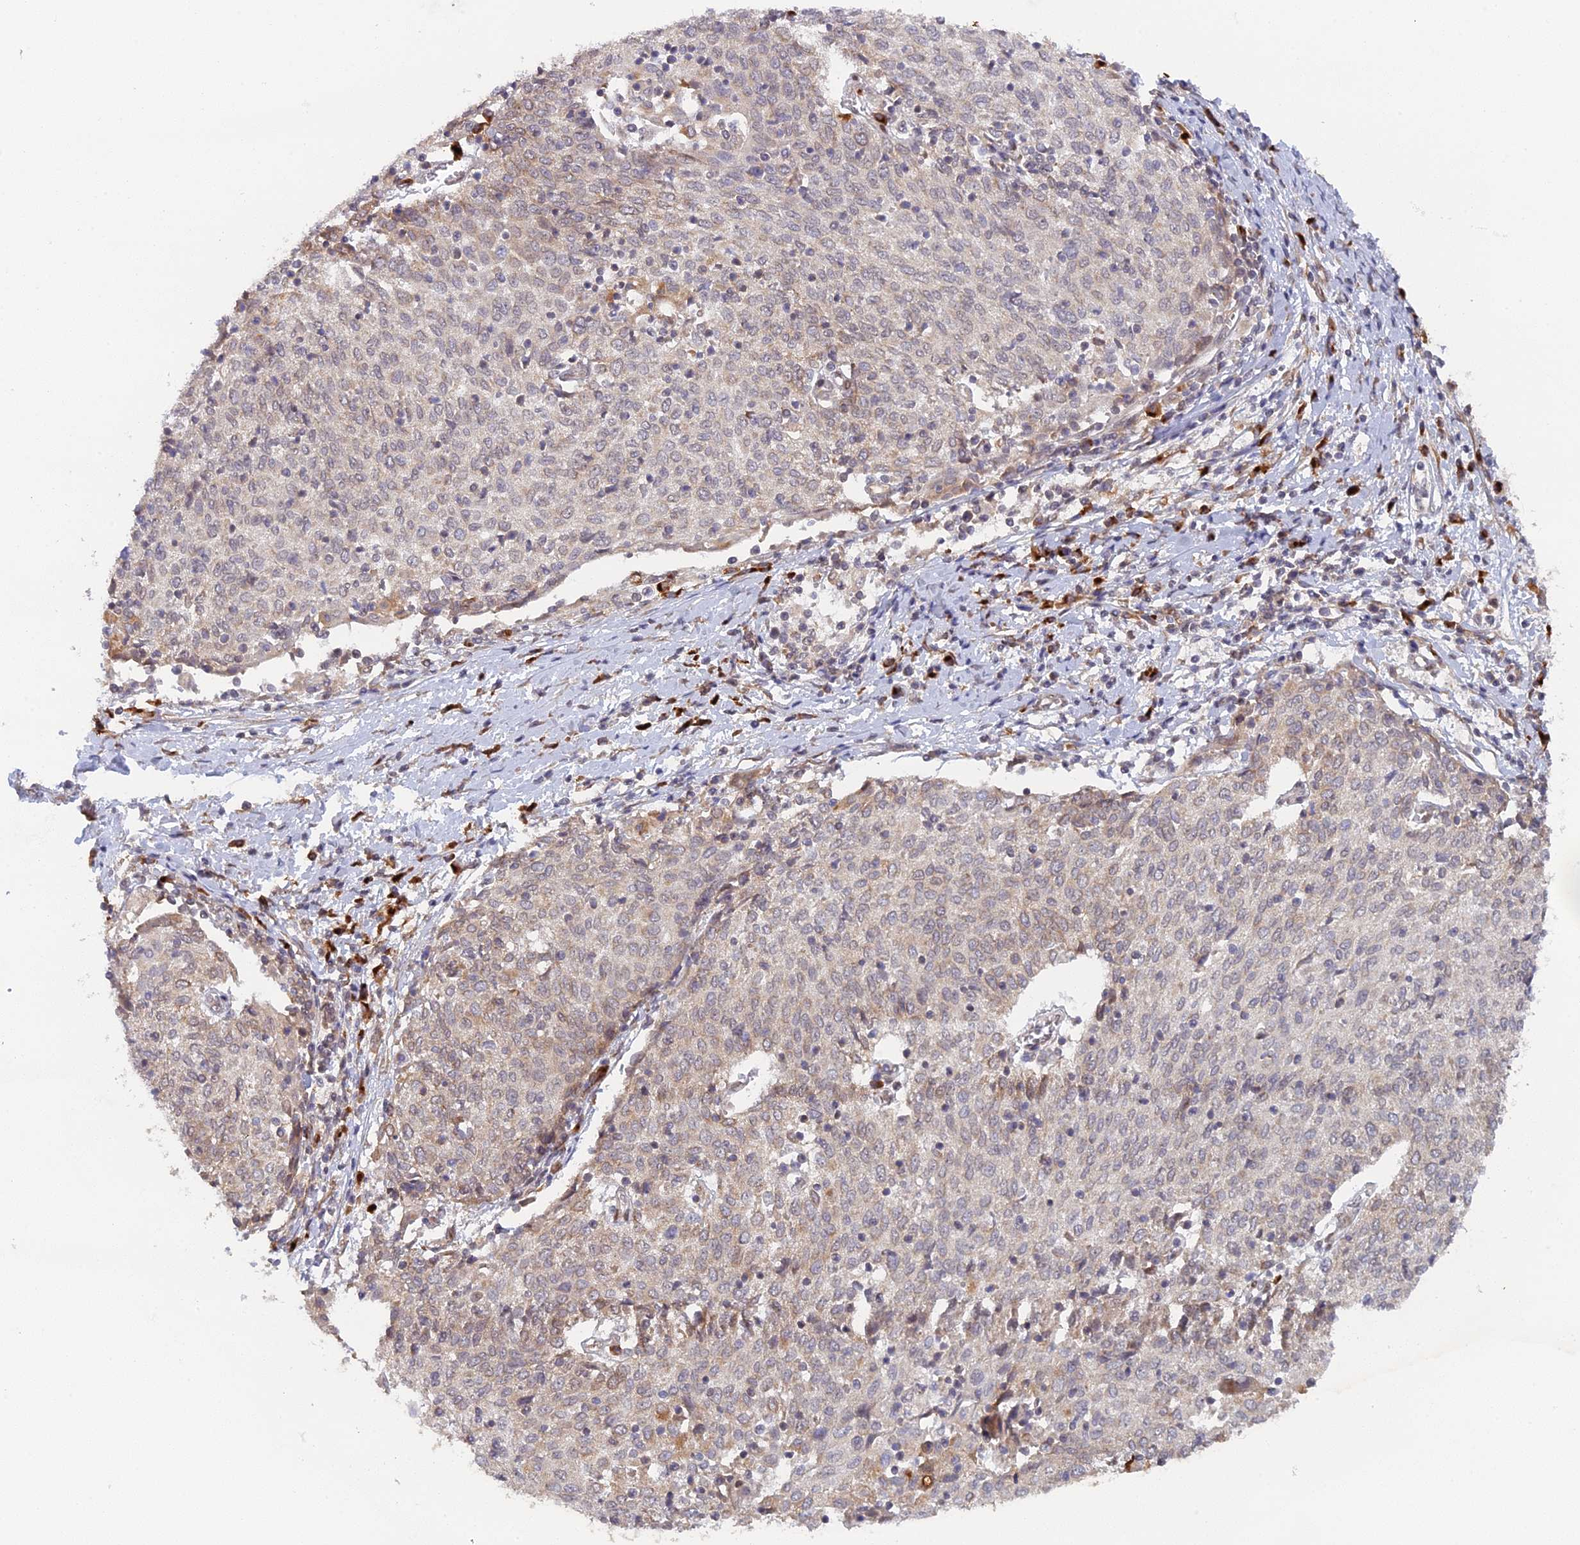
{"staining": {"intensity": "weak", "quantity": "25%-75%", "location": "cytoplasmic/membranous,nuclear"}, "tissue": "cervical cancer", "cell_type": "Tumor cells", "image_type": "cancer", "snomed": [{"axis": "morphology", "description": "Squamous cell carcinoma, NOS"}, {"axis": "topography", "description": "Cervix"}], "caption": "Immunohistochemical staining of cervical squamous cell carcinoma shows low levels of weak cytoplasmic/membranous and nuclear protein positivity in about 25%-75% of tumor cells.", "gene": "SNX17", "patient": {"sex": "female", "age": 52}}